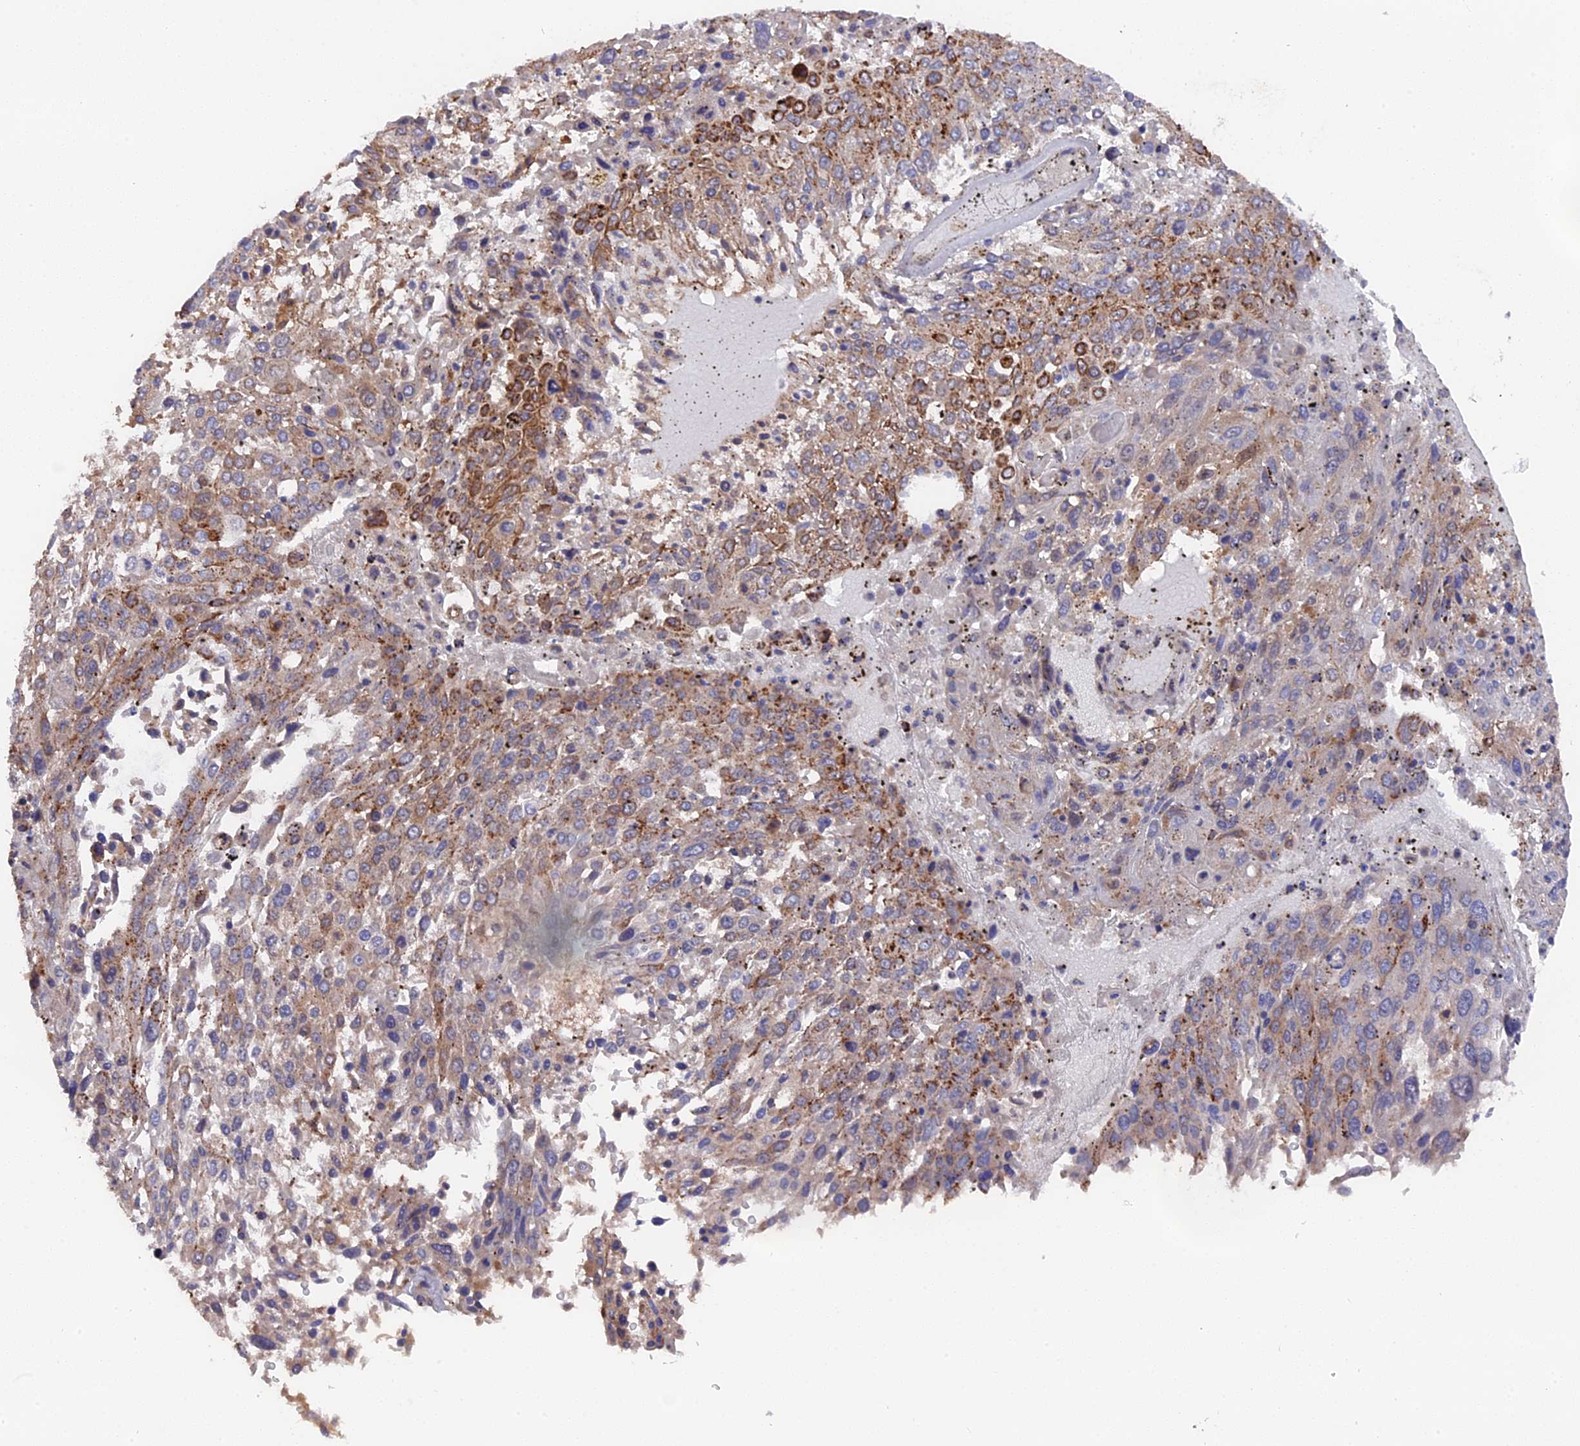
{"staining": {"intensity": "moderate", "quantity": "25%-75%", "location": "cytoplasmic/membranous"}, "tissue": "lung cancer", "cell_type": "Tumor cells", "image_type": "cancer", "snomed": [{"axis": "morphology", "description": "Squamous cell carcinoma, NOS"}, {"axis": "topography", "description": "Lung"}], "caption": "Lung cancer (squamous cell carcinoma) stained with DAB immunohistochemistry (IHC) displays medium levels of moderate cytoplasmic/membranous staining in approximately 25%-75% of tumor cells.", "gene": "ZCCHC2", "patient": {"sex": "male", "age": 65}}